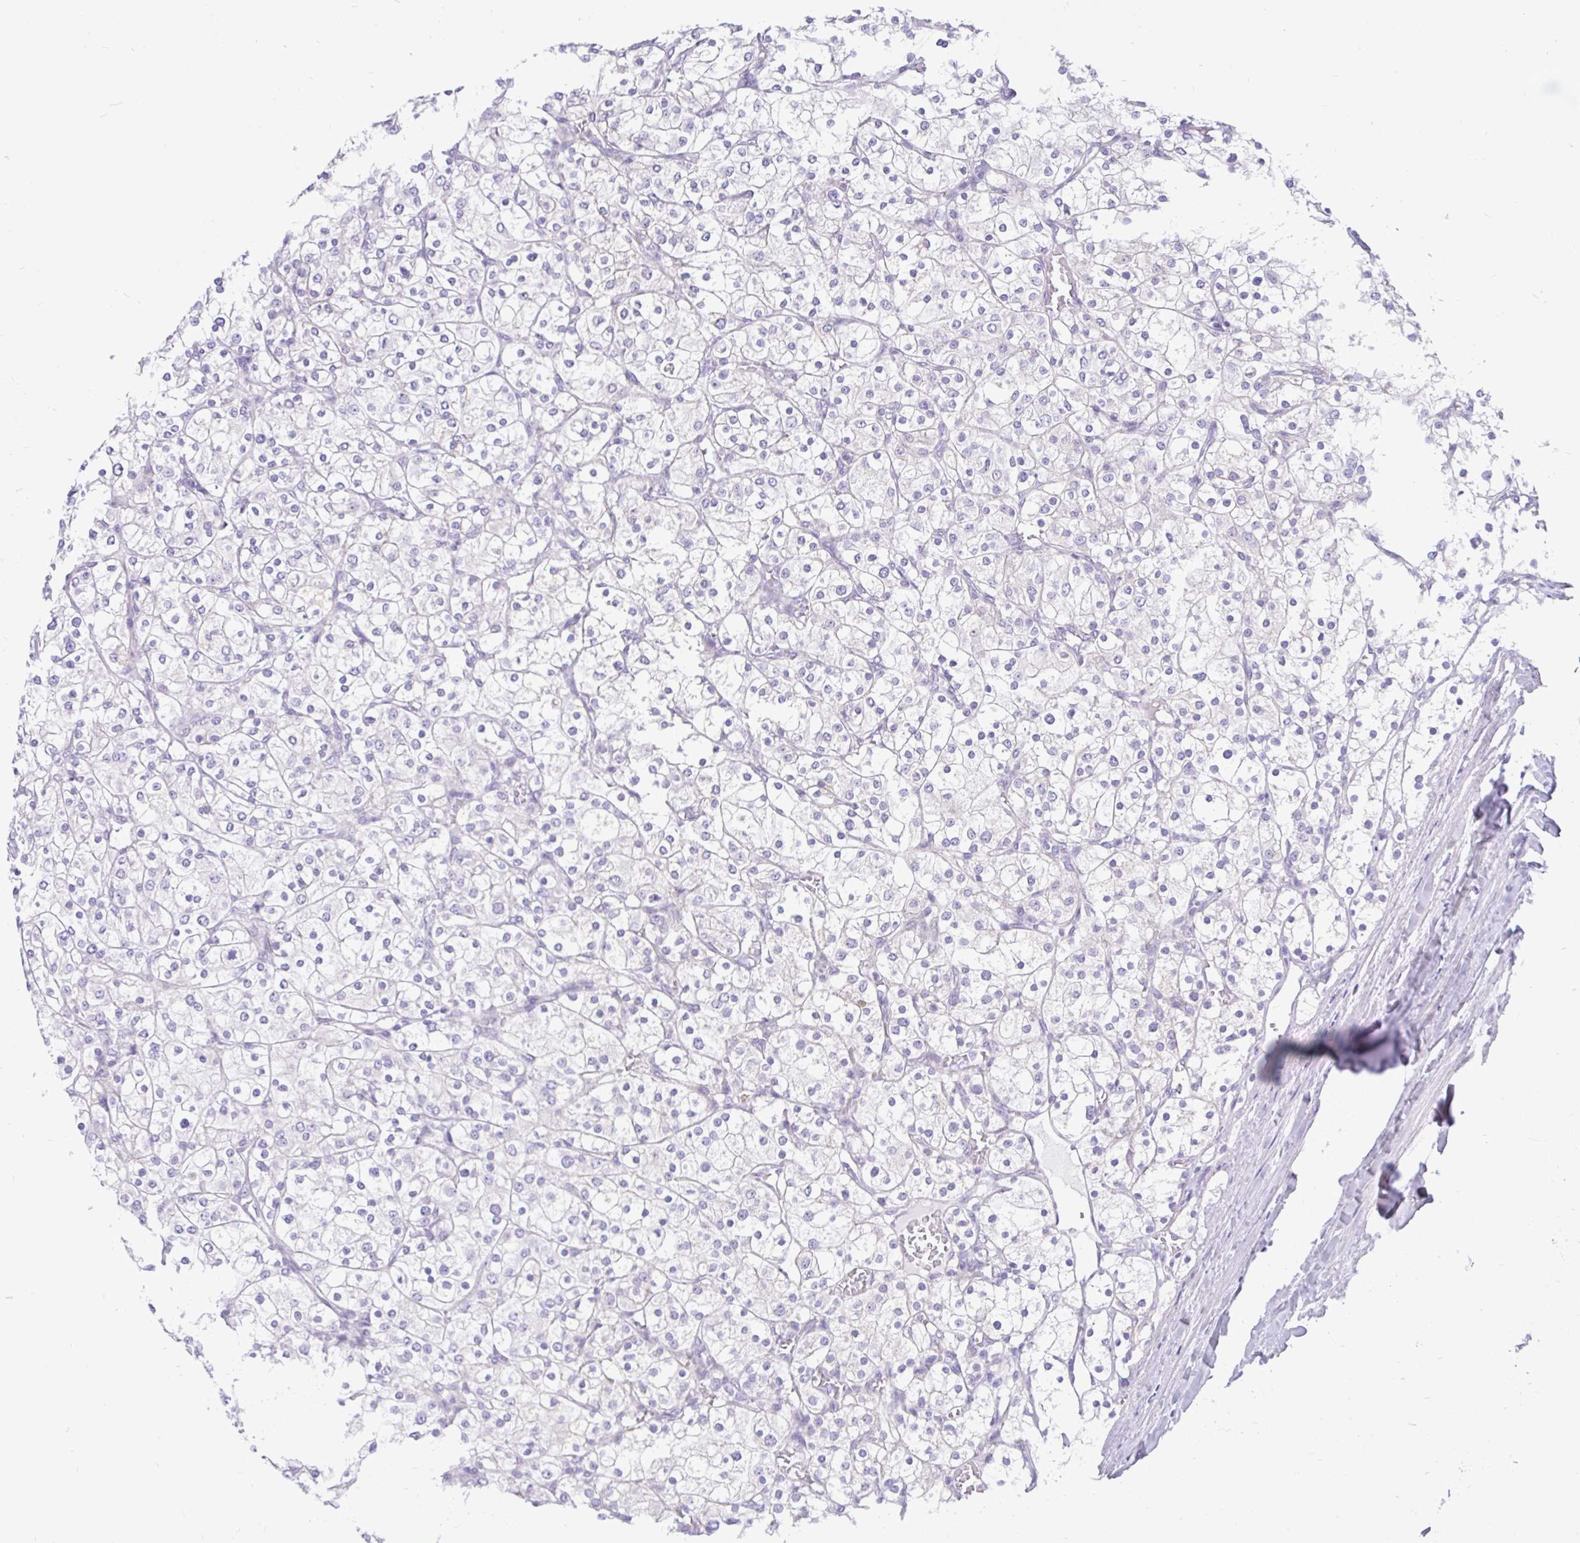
{"staining": {"intensity": "negative", "quantity": "none", "location": "none"}, "tissue": "renal cancer", "cell_type": "Tumor cells", "image_type": "cancer", "snomed": [{"axis": "morphology", "description": "Adenocarcinoma, NOS"}, {"axis": "topography", "description": "Kidney"}], "caption": "The immunohistochemistry histopathology image has no significant positivity in tumor cells of renal cancer tissue. Nuclei are stained in blue.", "gene": "KIAA2013", "patient": {"sex": "male", "age": 80}}